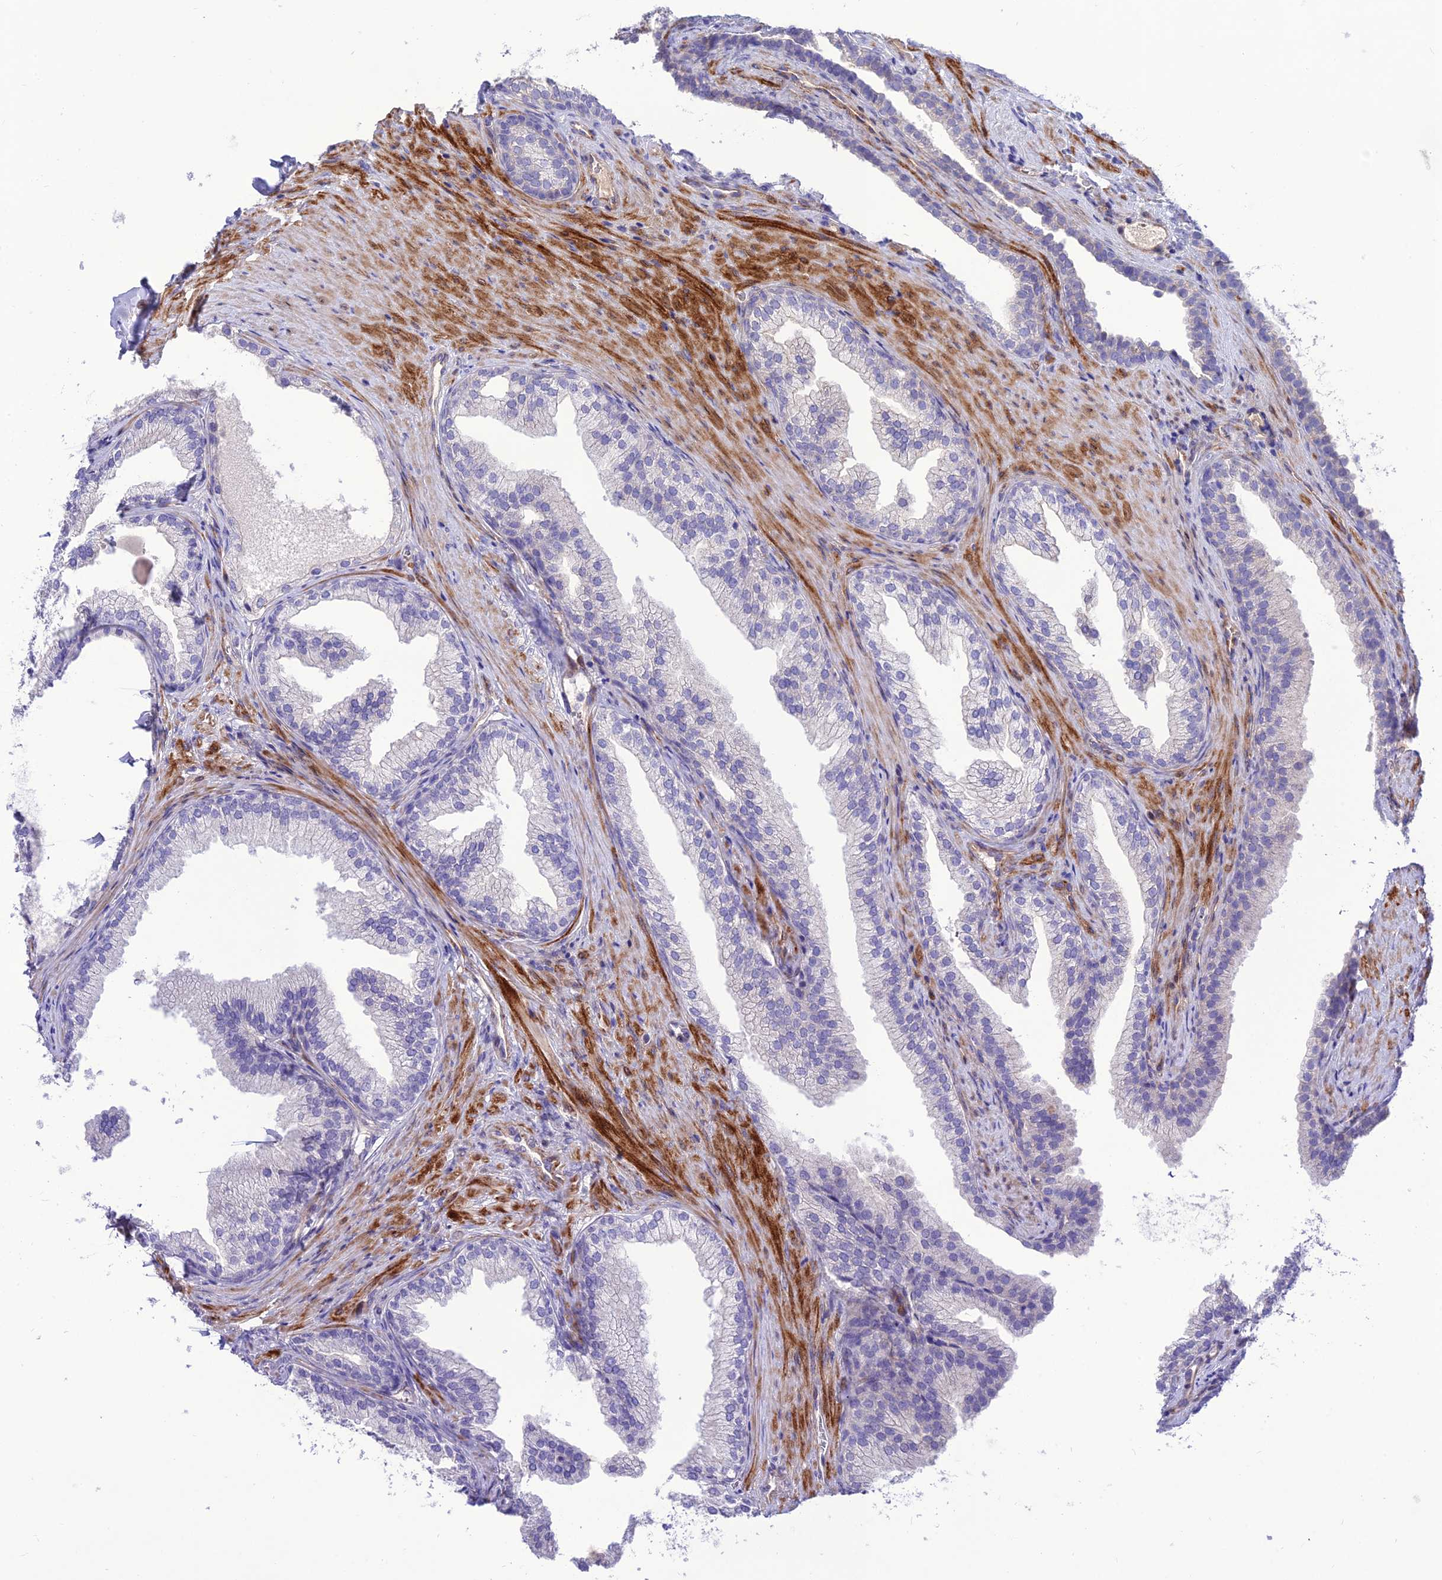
{"staining": {"intensity": "negative", "quantity": "none", "location": "none"}, "tissue": "prostate", "cell_type": "Glandular cells", "image_type": "normal", "snomed": [{"axis": "morphology", "description": "Normal tissue, NOS"}, {"axis": "topography", "description": "Prostate"}], "caption": "IHC photomicrograph of benign human prostate stained for a protein (brown), which shows no staining in glandular cells.", "gene": "TEKT3", "patient": {"sex": "male", "age": 76}}